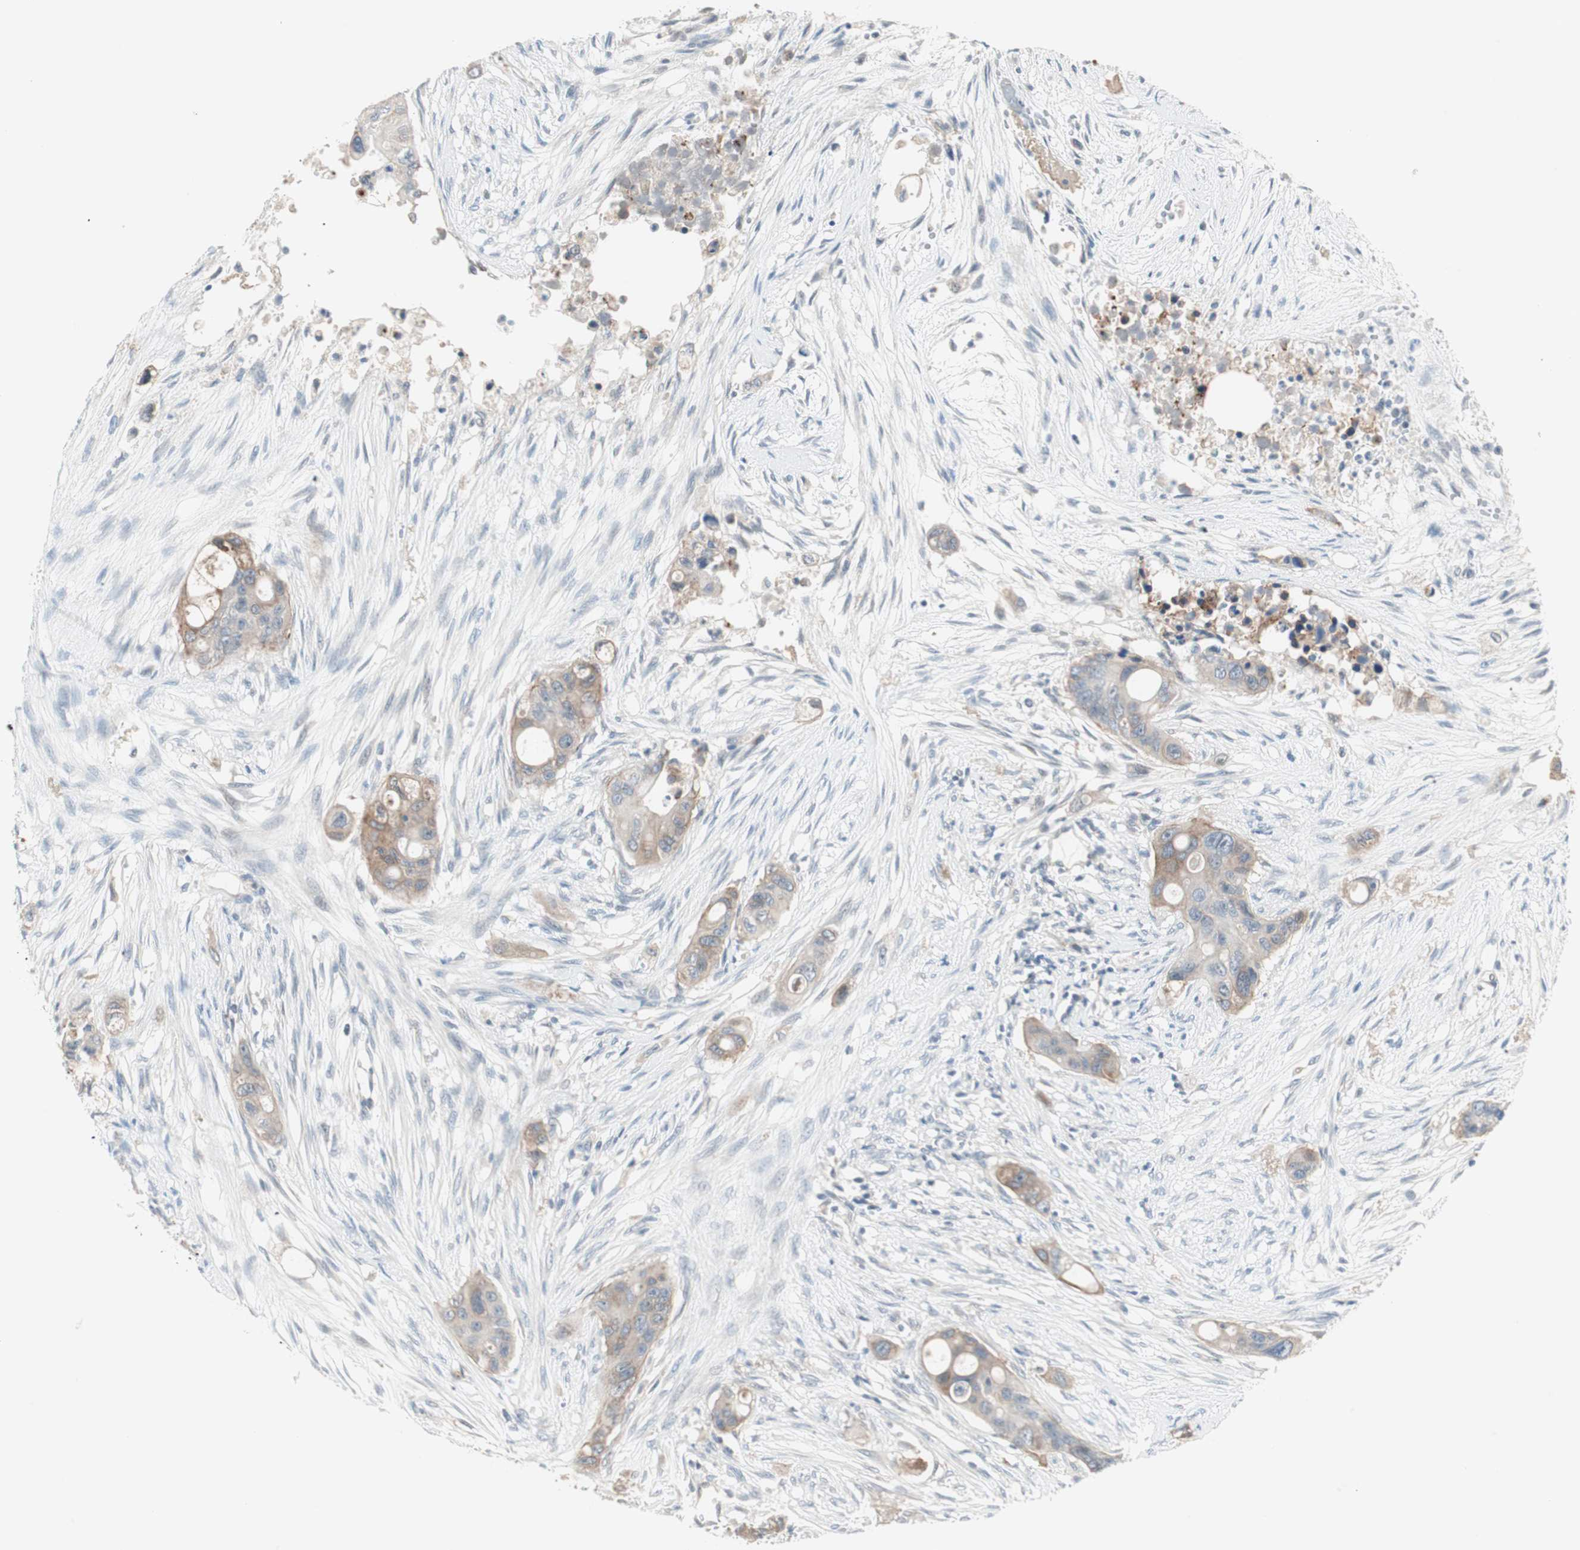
{"staining": {"intensity": "weak", "quantity": "25%-75%", "location": "none"}, "tissue": "colorectal cancer", "cell_type": "Tumor cells", "image_type": "cancer", "snomed": [{"axis": "morphology", "description": "Adenocarcinoma, NOS"}, {"axis": "topography", "description": "Colon"}], "caption": "Immunohistochemical staining of human colorectal cancer demonstrates low levels of weak None protein positivity in about 25%-75% of tumor cells.", "gene": "ITGB4", "patient": {"sex": "female", "age": 57}}